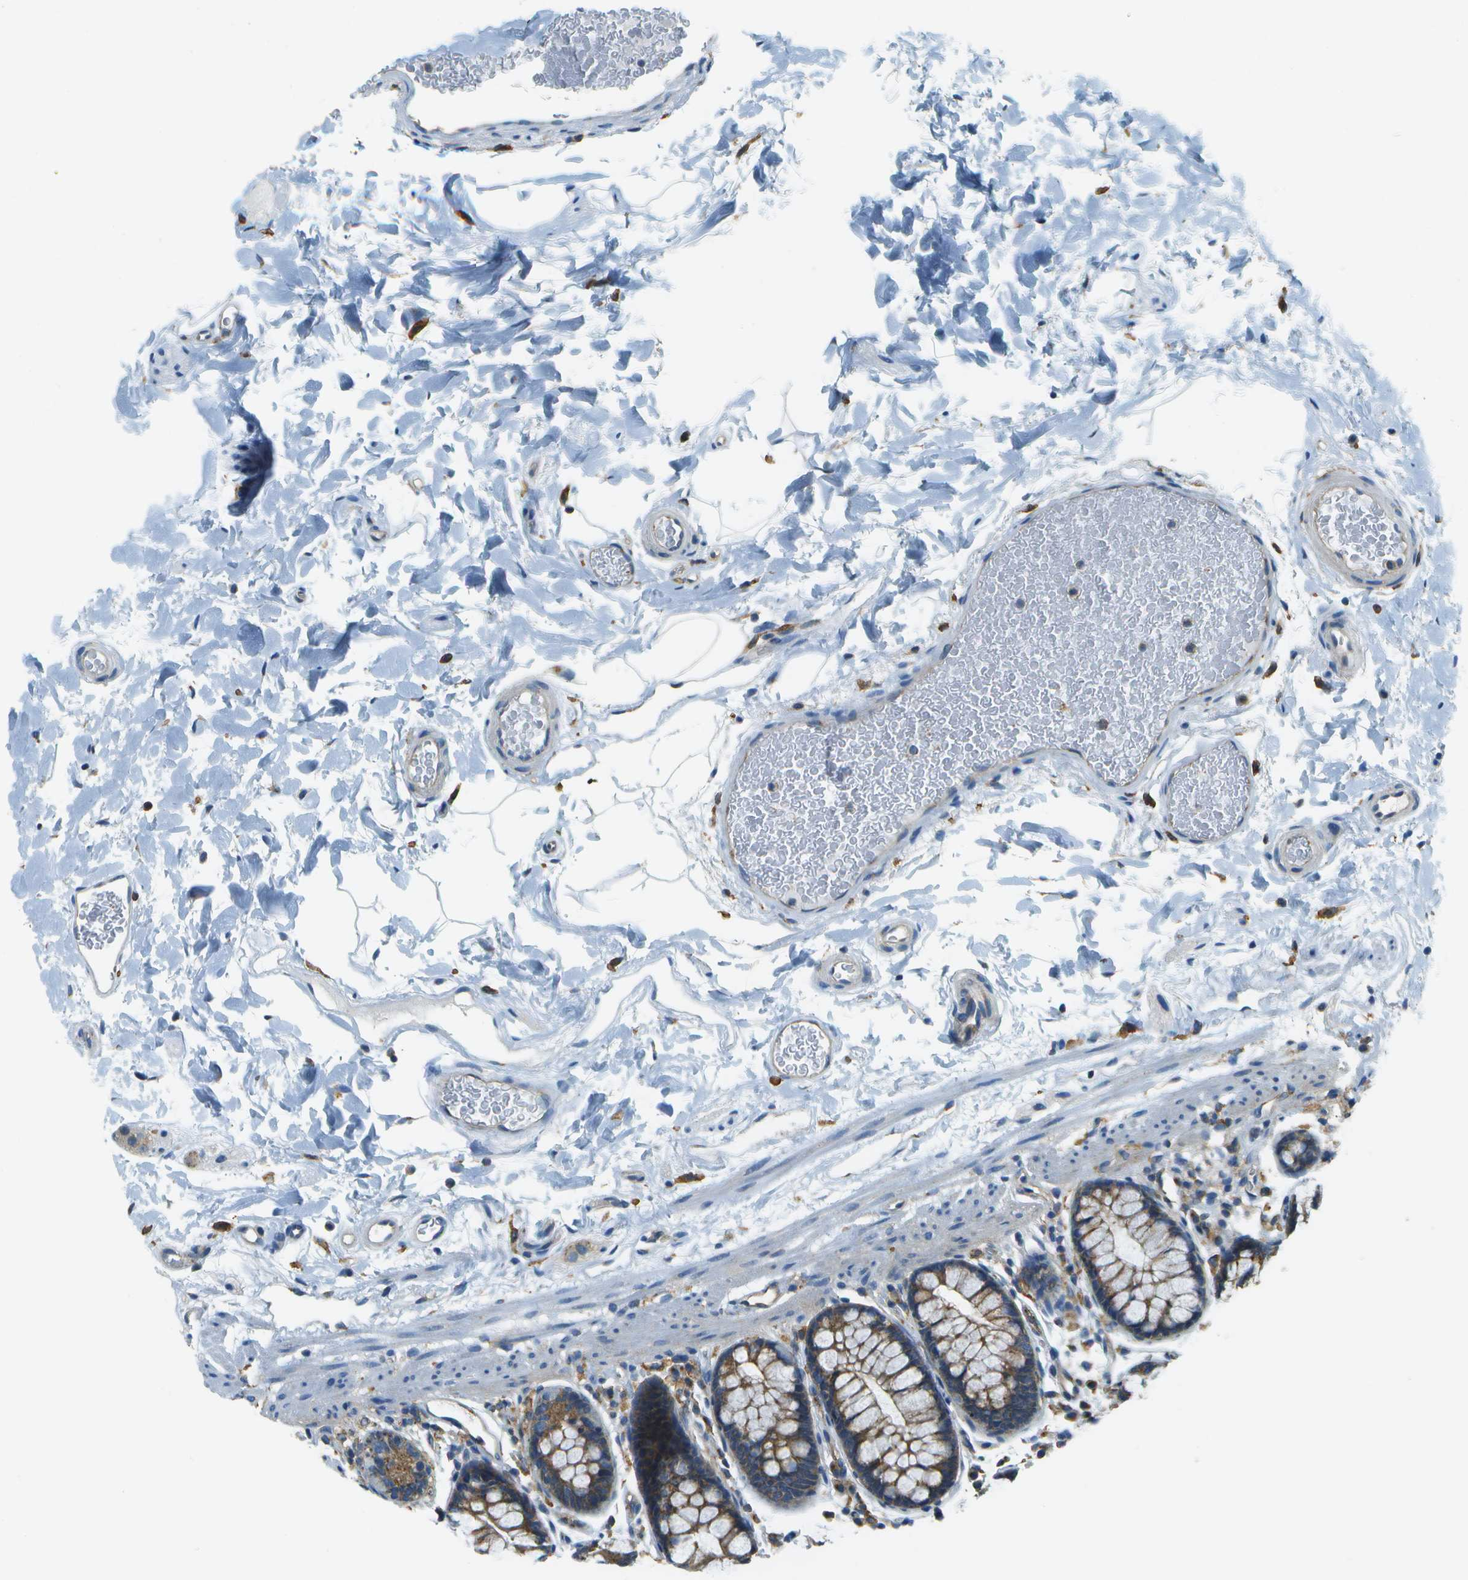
{"staining": {"intensity": "weak", "quantity": "25%-75%", "location": "cytoplasmic/membranous"}, "tissue": "colon", "cell_type": "Endothelial cells", "image_type": "normal", "snomed": [{"axis": "morphology", "description": "Normal tissue, NOS"}, {"axis": "topography", "description": "Colon"}], "caption": "Endothelial cells demonstrate weak cytoplasmic/membranous expression in about 25%-75% of cells in normal colon. The protein of interest is stained brown, and the nuclei are stained in blue (DAB (3,3'-diaminobenzidine) IHC with brightfield microscopy, high magnification).", "gene": "CLTC", "patient": {"sex": "female", "age": 80}}